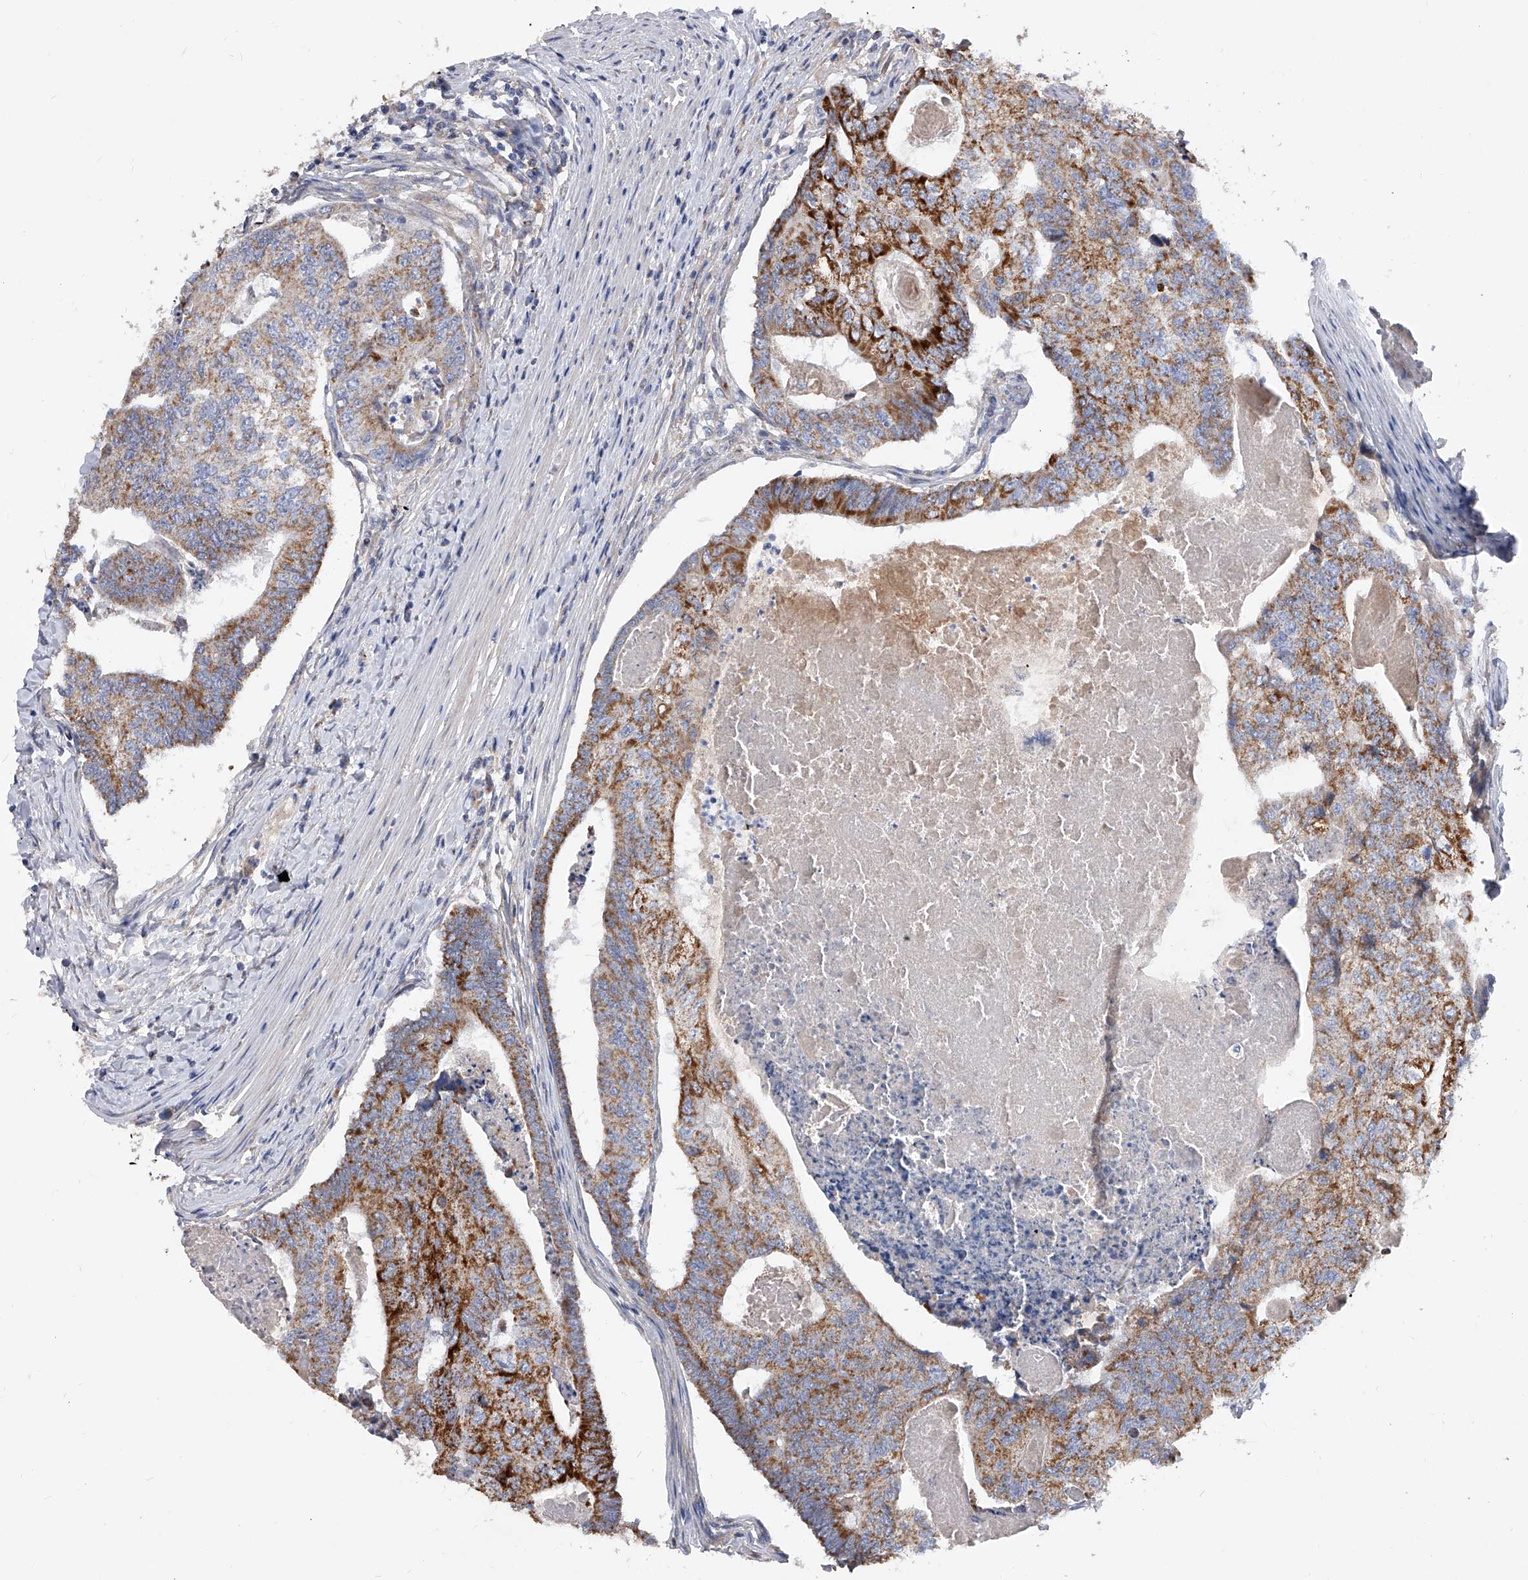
{"staining": {"intensity": "moderate", "quantity": ">75%", "location": "cytoplasmic/membranous"}, "tissue": "colorectal cancer", "cell_type": "Tumor cells", "image_type": "cancer", "snomed": [{"axis": "morphology", "description": "Adenocarcinoma, NOS"}, {"axis": "topography", "description": "Colon"}], "caption": "Protein staining reveals moderate cytoplasmic/membranous staining in about >75% of tumor cells in colorectal cancer (adenocarcinoma).", "gene": "PDSS2", "patient": {"sex": "female", "age": 67}}